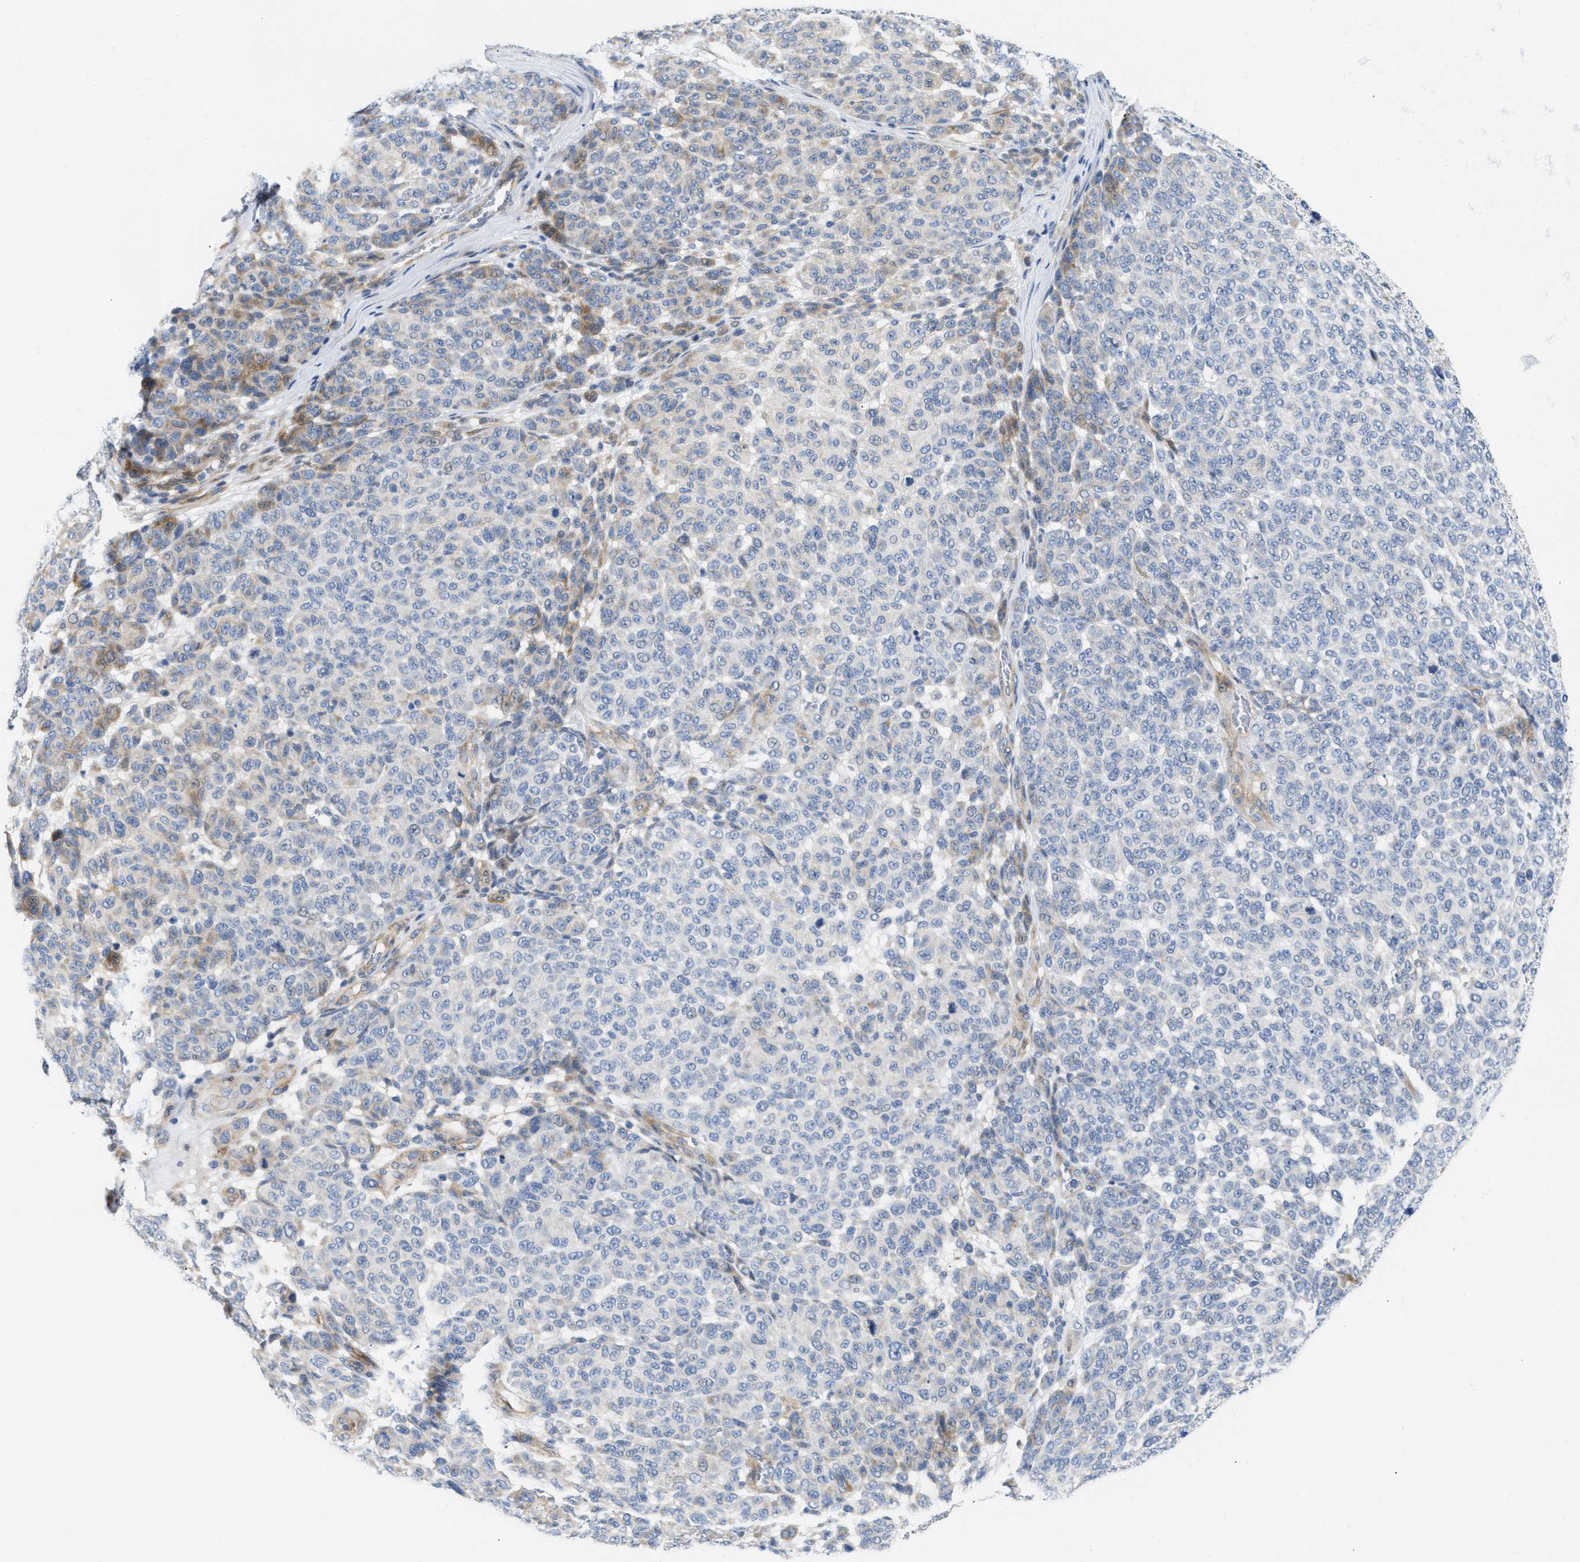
{"staining": {"intensity": "negative", "quantity": "none", "location": "none"}, "tissue": "melanoma", "cell_type": "Tumor cells", "image_type": "cancer", "snomed": [{"axis": "morphology", "description": "Malignant melanoma, NOS"}, {"axis": "topography", "description": "Skin"}], "caption": "Immunohistochemistry (IHC) micrograph of melanoma stained for a protein (brown), which demonstrates no staining in tumor cells.", "gene": "FHL1", "patient": {"sex": "male", "age": 59}}